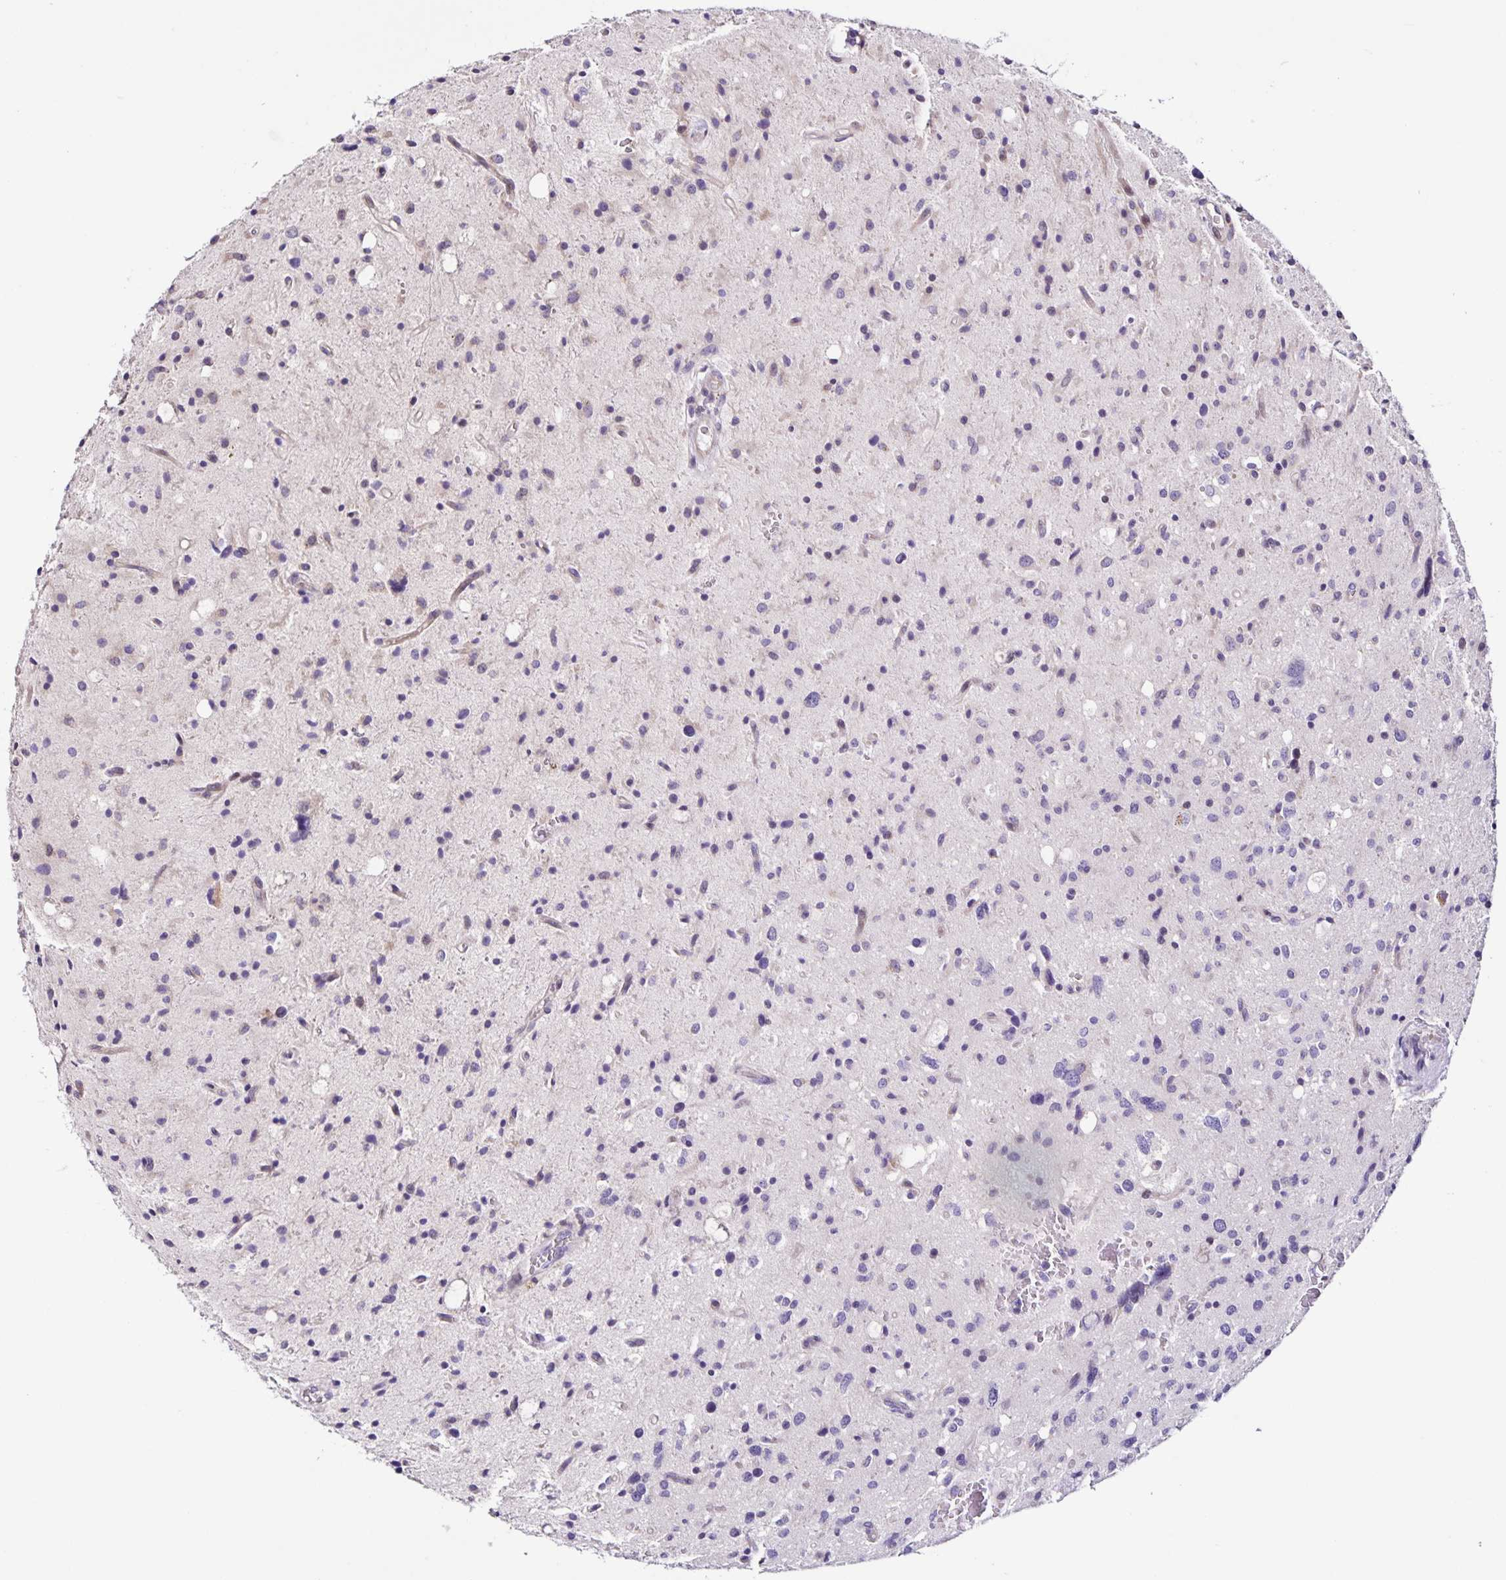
{"staining": {"intensity": "negative", "quantity": "none", "location": "none"}, "tissue": "glioma", "cell_type": "Tumor cells", "image_type": "cancer", "snomed": [{"axis": "morphology", "description": "Glioma, malignant, Low grade"}, {"axis": "topography", "description": "Brain"}], "caption": "Tumor cells are negative for brown protein staining in malignant glioma (low-grade).", "gene": "RNFT2", "patient": {"sex": "female", "age": 58}}